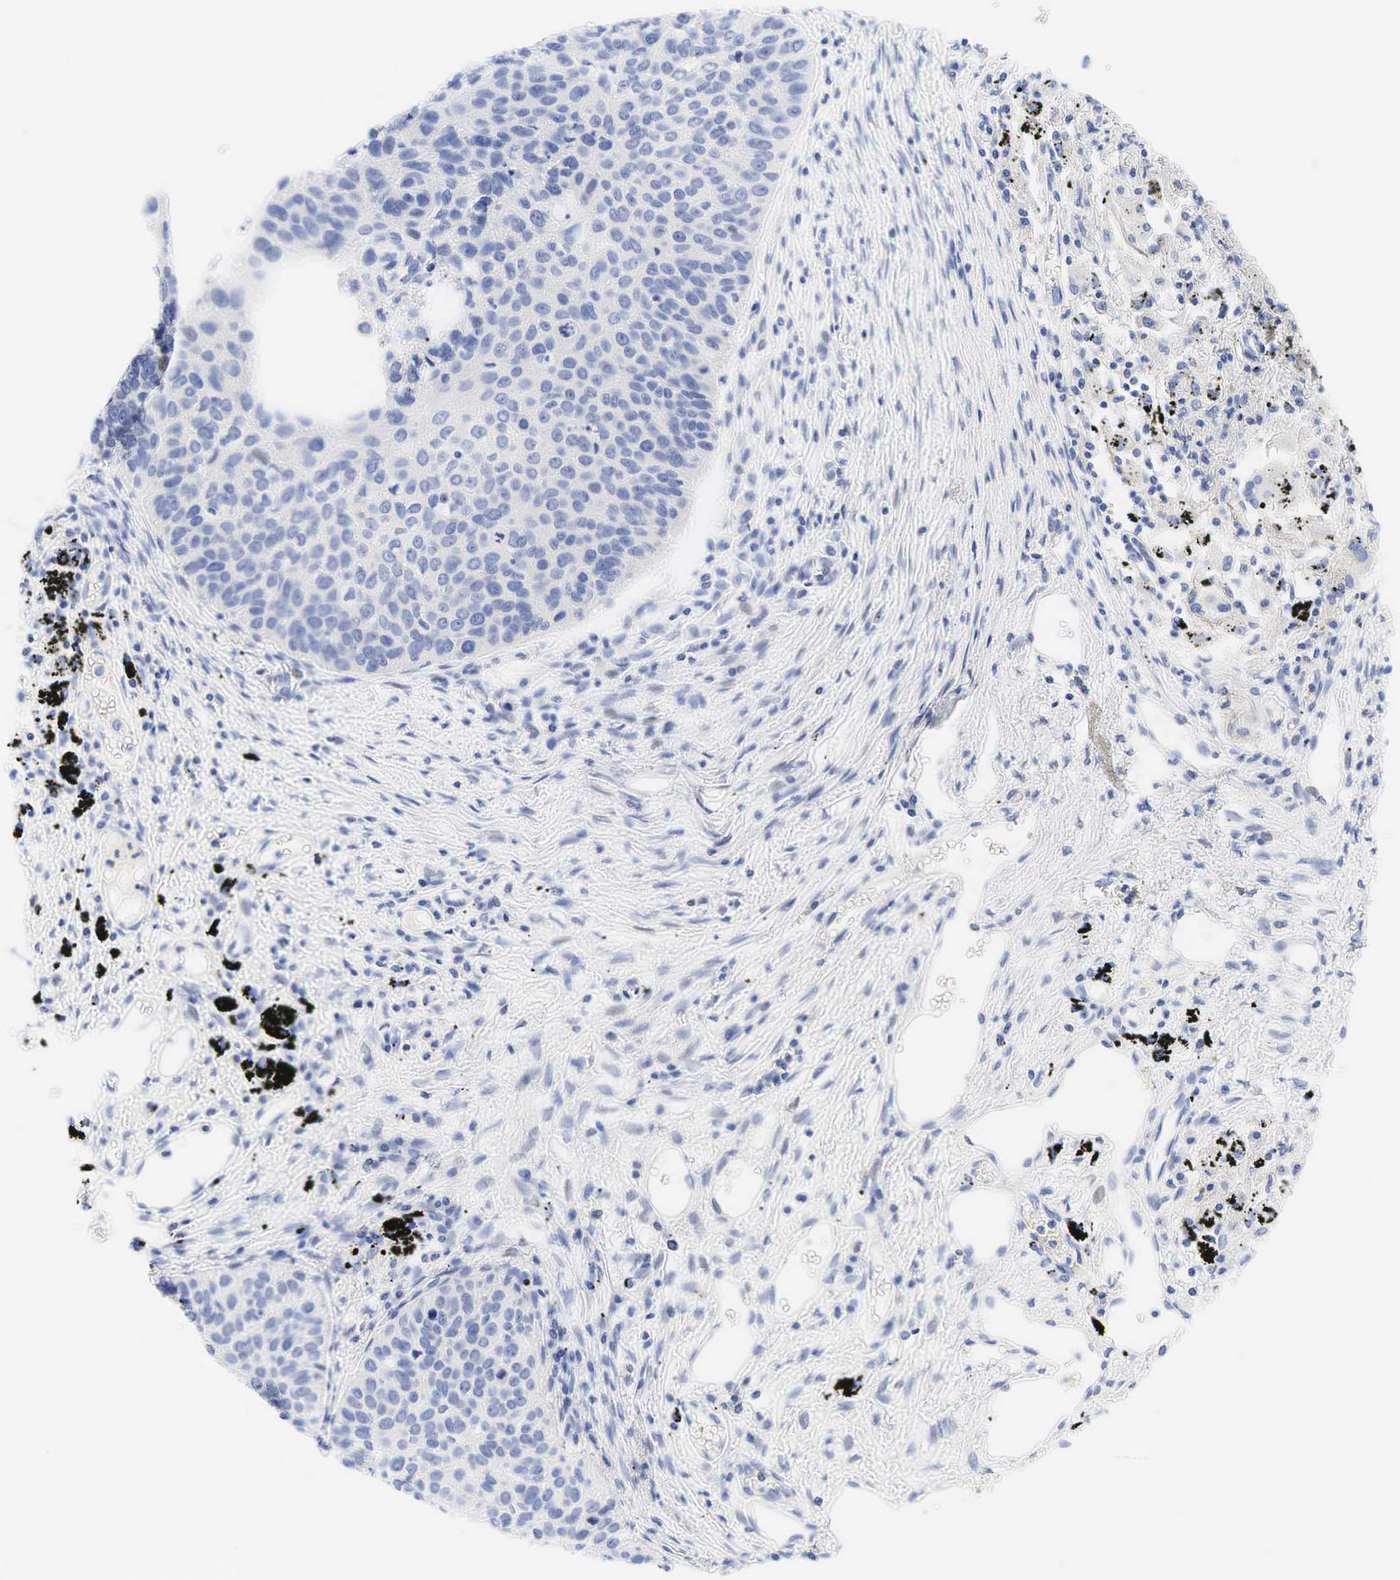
{"staining": {"intensity": "negative", "quantity": "none", "location": "none"}, "tissue": "lung cancer", "cell_type": "Tumor cells", "image_type": "cancer", "snomed": [{"axis": "morphology", "description": "Squamous cell carcinoma, NOS"}, {"axis": "topography", "description": "Lung"}], "caption": "Tumor cells are negative for brown protein staining in squamous cell carcinoma (lung). The staining was performed using DAB (3,3'-diaminobenzidine) to visualize the protein expression in brown, while the nuclei were stained in blue with hematoxylin (Magnification: 20x).", "gene": "AR", "patient": {"sex": "male", "age": 71}}